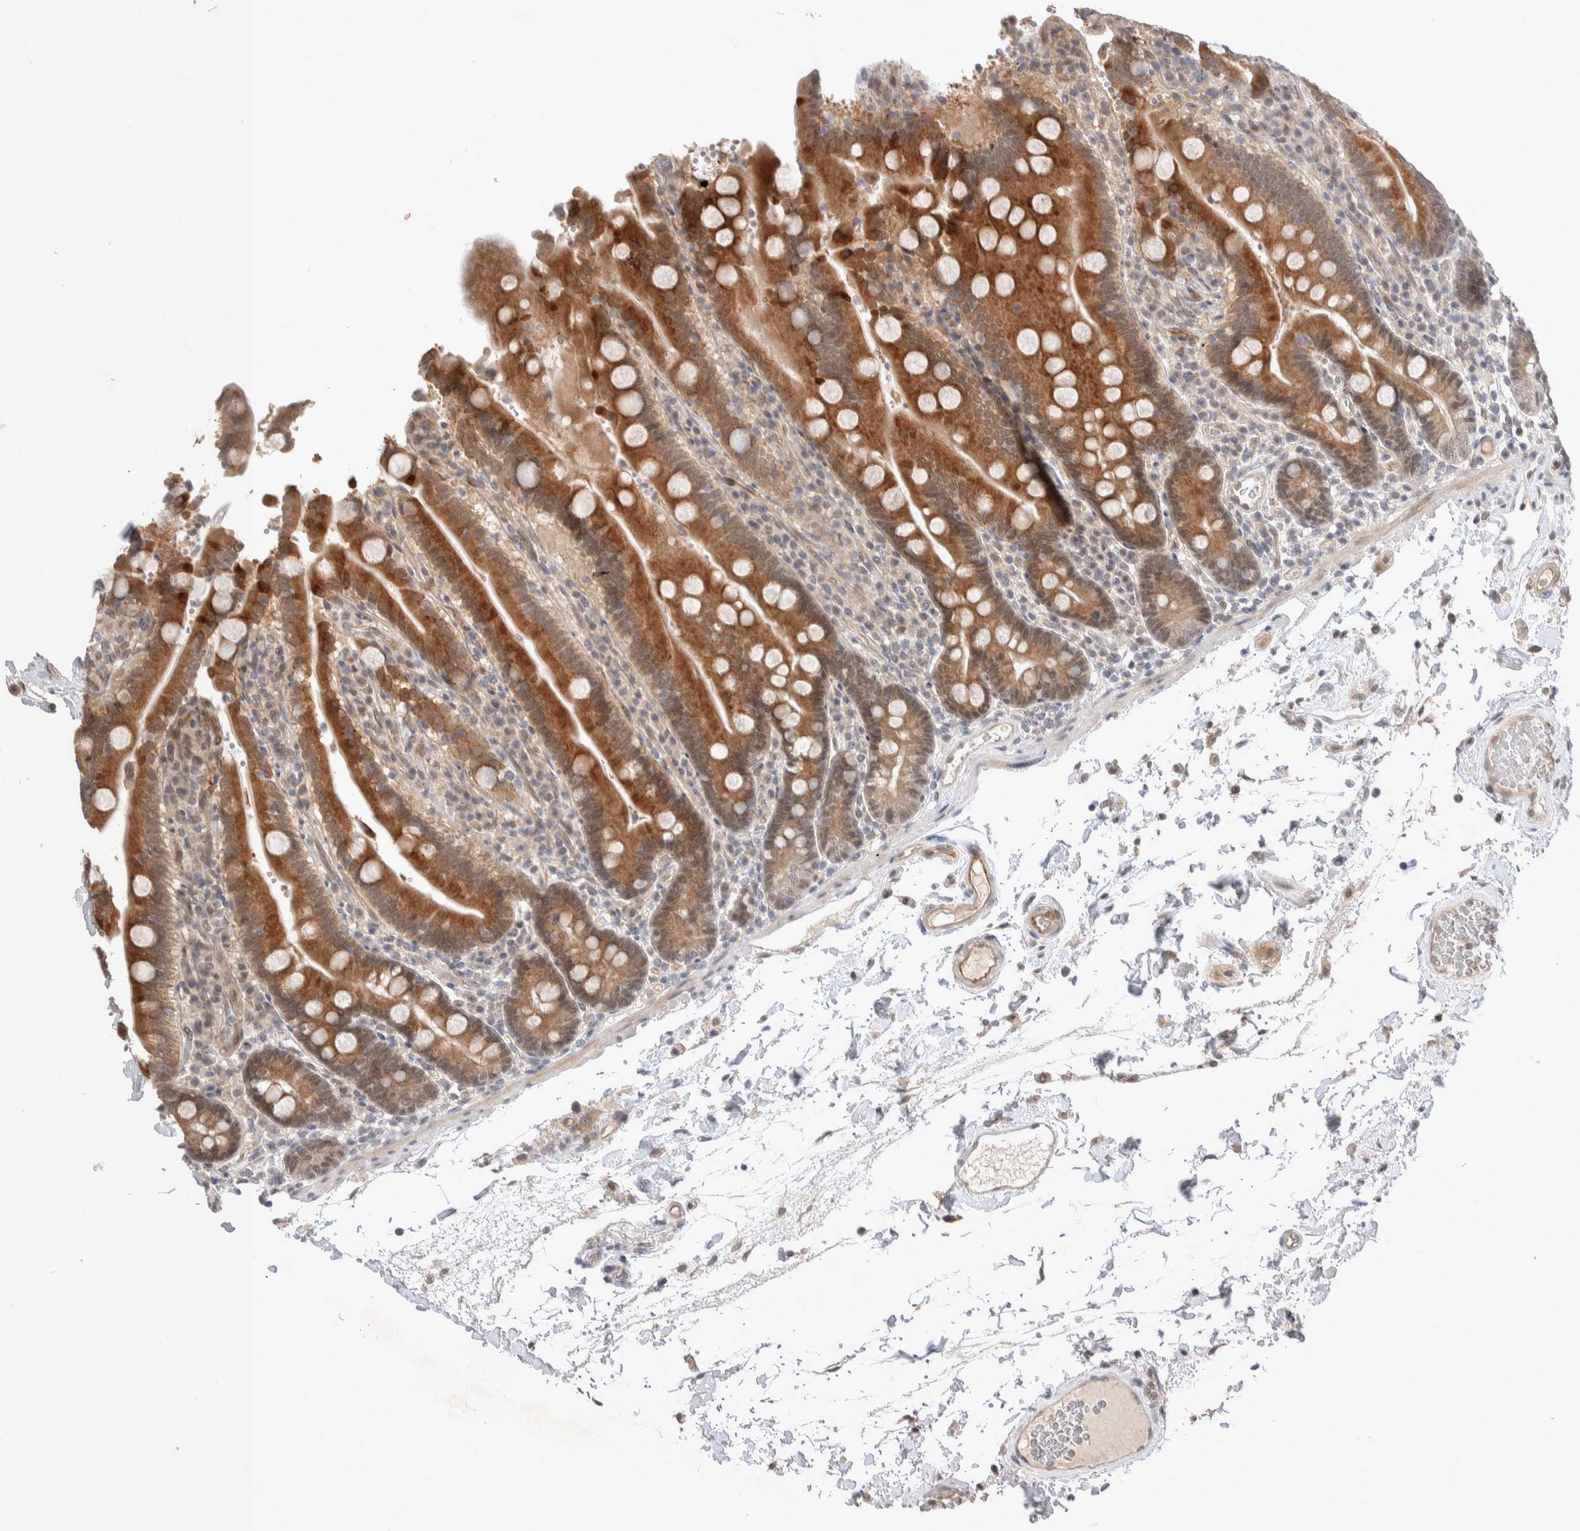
{"staining": {"intensity": "strong", "quantity": ">75%", "location": "cytoplasmic/membranous"}, "tissue": "duodenum", "cell_type": "Glandular cells", "image_type": "normal", "snomed": [{"axis": "morphology", "description": "Normal tissue, NOS"}, {"axis": "topography", "description": "Small intestine, NOS"}], "caption": "IHC micrograph of normal human duodenum stained for a protein (brown), which reveals high levels of strong cytoplasmic/membranous expression in about >75% of glandular cells.", "gene": "ZNF704", "patient": {"sex": "female", "age": 71}}